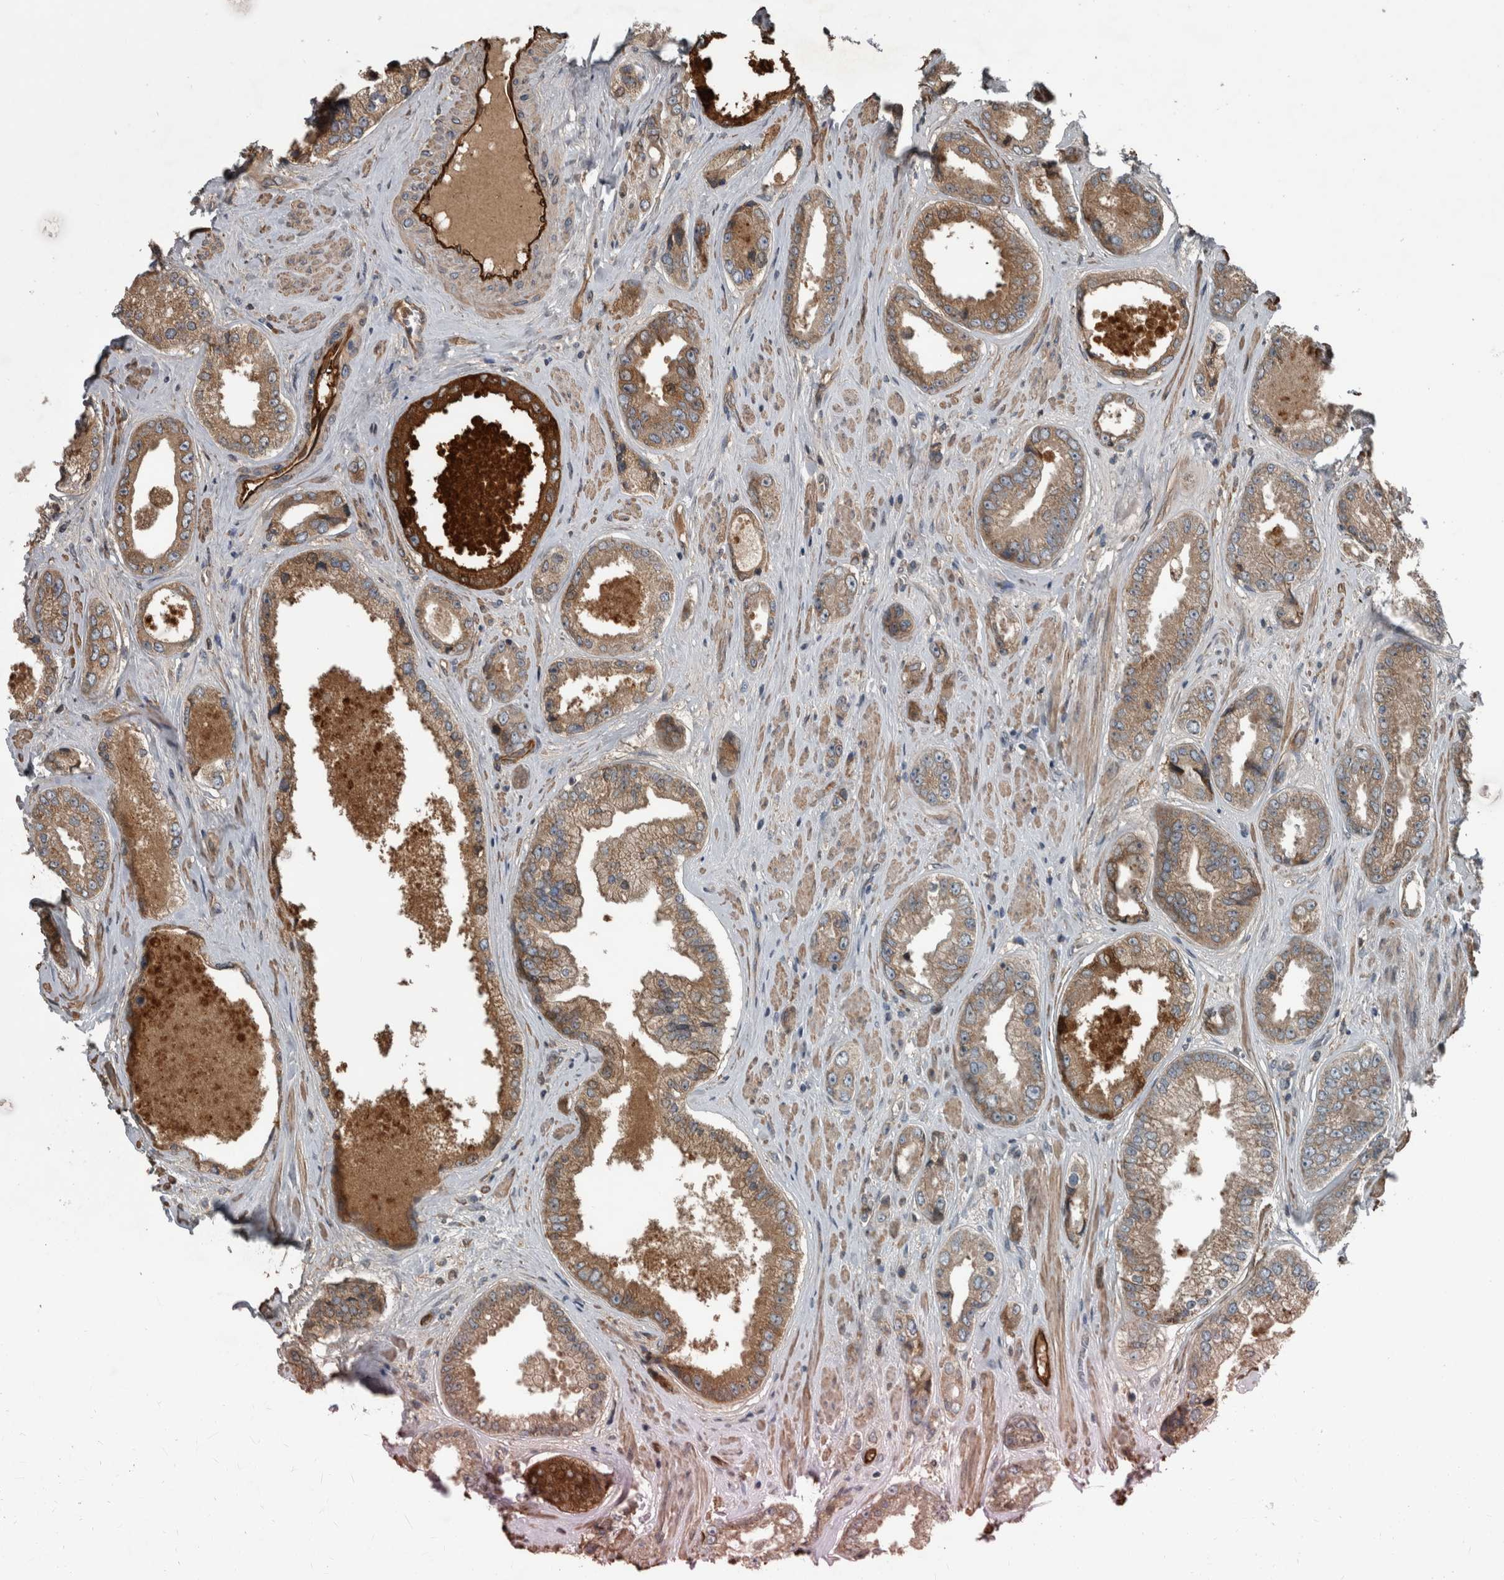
{"staining": {"intensity": "moderate", "quantity": "25%-75%", "location": "cytoplasmic/membranous"}, "tissue": "prostate cancer", "cell_type": "Tumor cells", "image_type": "cancer", "snomed": [{"axis": "morphology", "description": "Adenocarcinoma, High grade"}, {"axis": "topography", "description": "Prostate"}], "caption": "Immunohistochemical staining of human high-grade adenocarcinoma (prostate) shows medium levels of moderate cytoplasmic/membranous positivity in about 25%-75% of tumor cells. Immunohistochemistry stains the protein in brown and the nuclei are stained blue.", "gene": "EXOC8", "patient": {"sex": "male", "age": 61}}